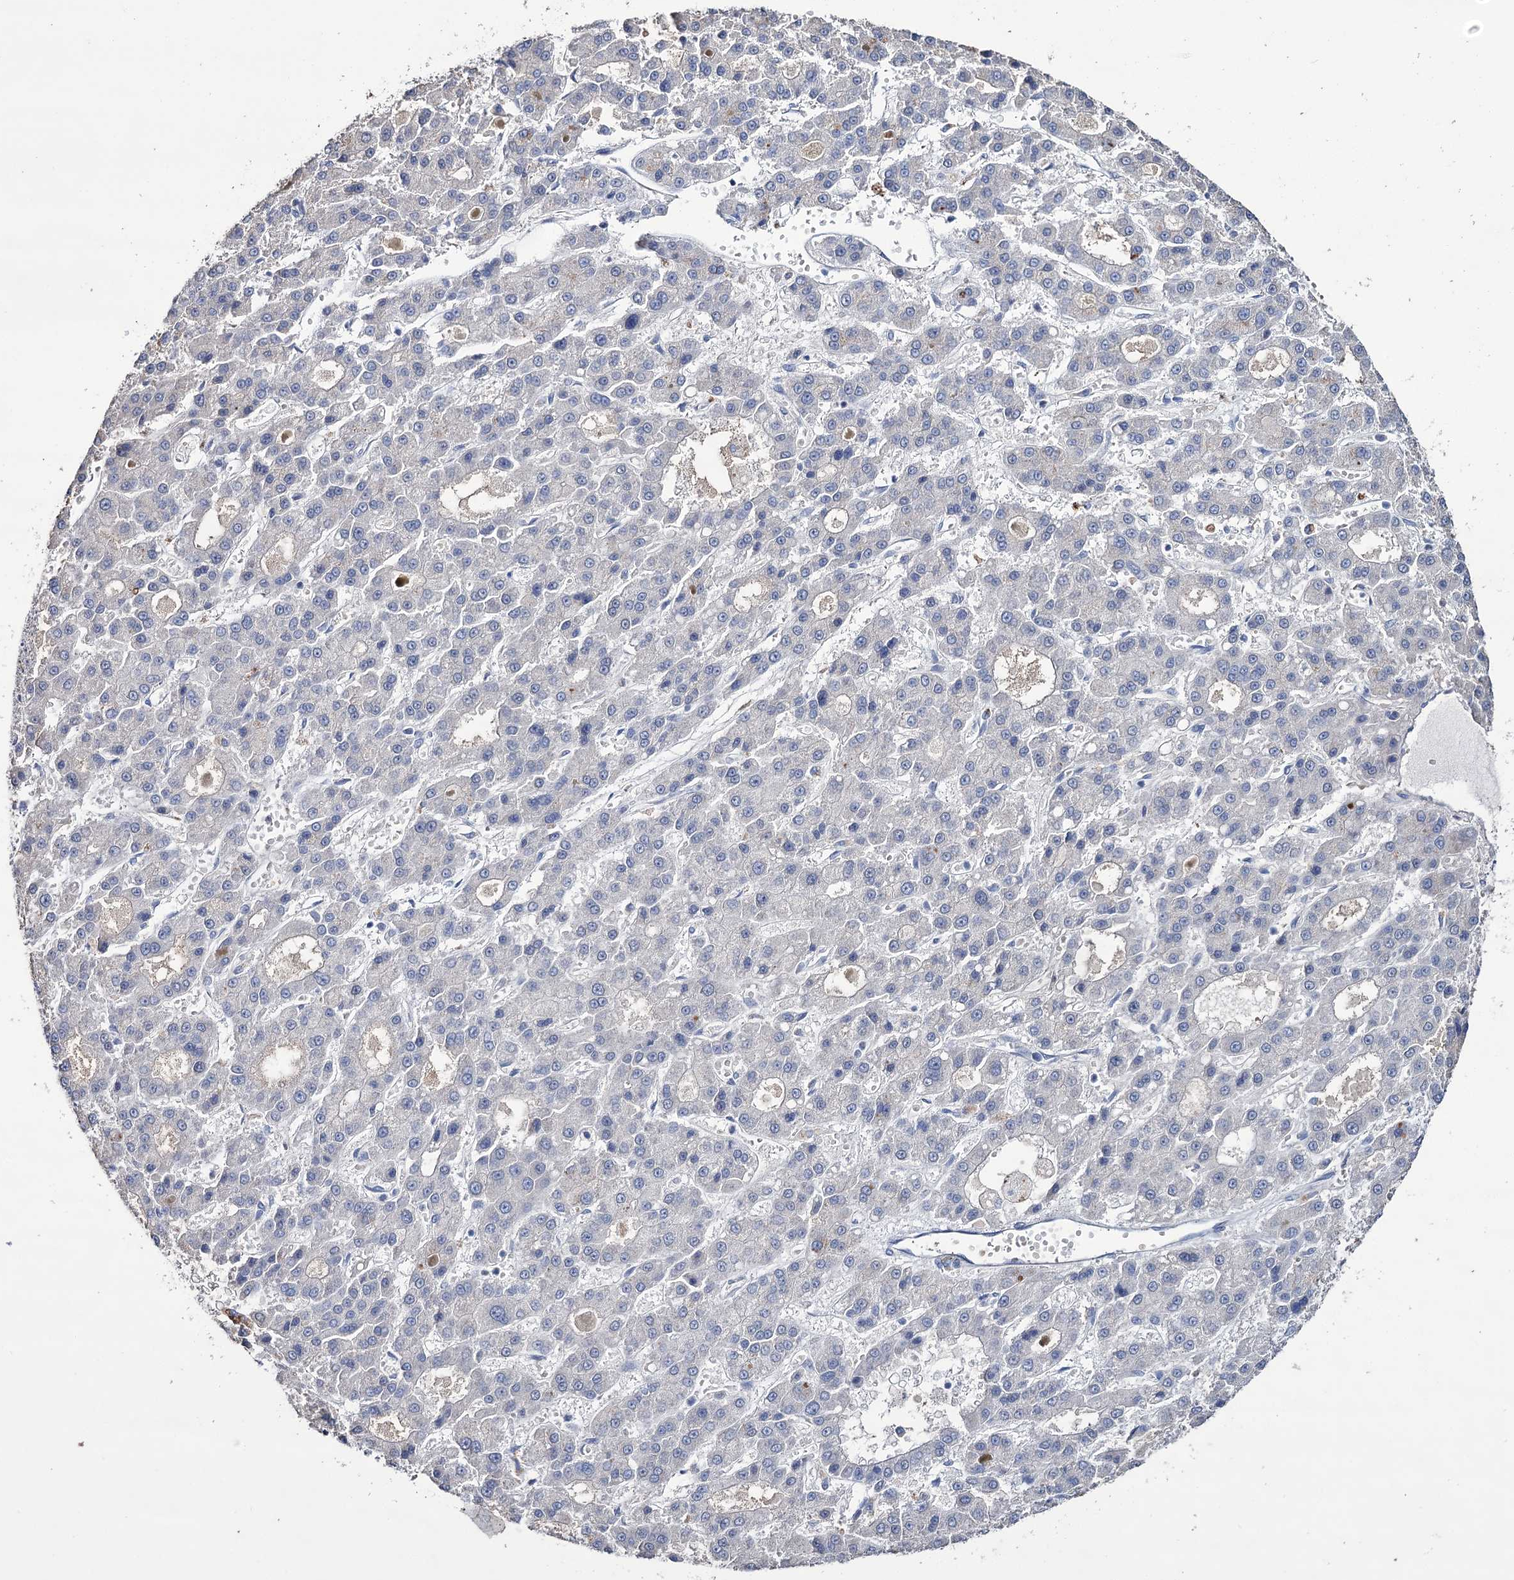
{"staining": {"intensity": "negative", "quantity": "none", "location": "none"}, "tissue": "liver cancer", "cell_type": "Tumor cells", "image_type": "cancer", "snomed": [{"axis": "morphology", "description": "Carcinoma, Hepatocellular, NOS"}, {"axis": "topography", "description": "Liver"}], "caption": "Tumor cells are negative for protein expression in human liver cancer (hepatocellular carcinoma).", "gene": "EPB41L5", "patient": {"sex": "male", "age": 70}}